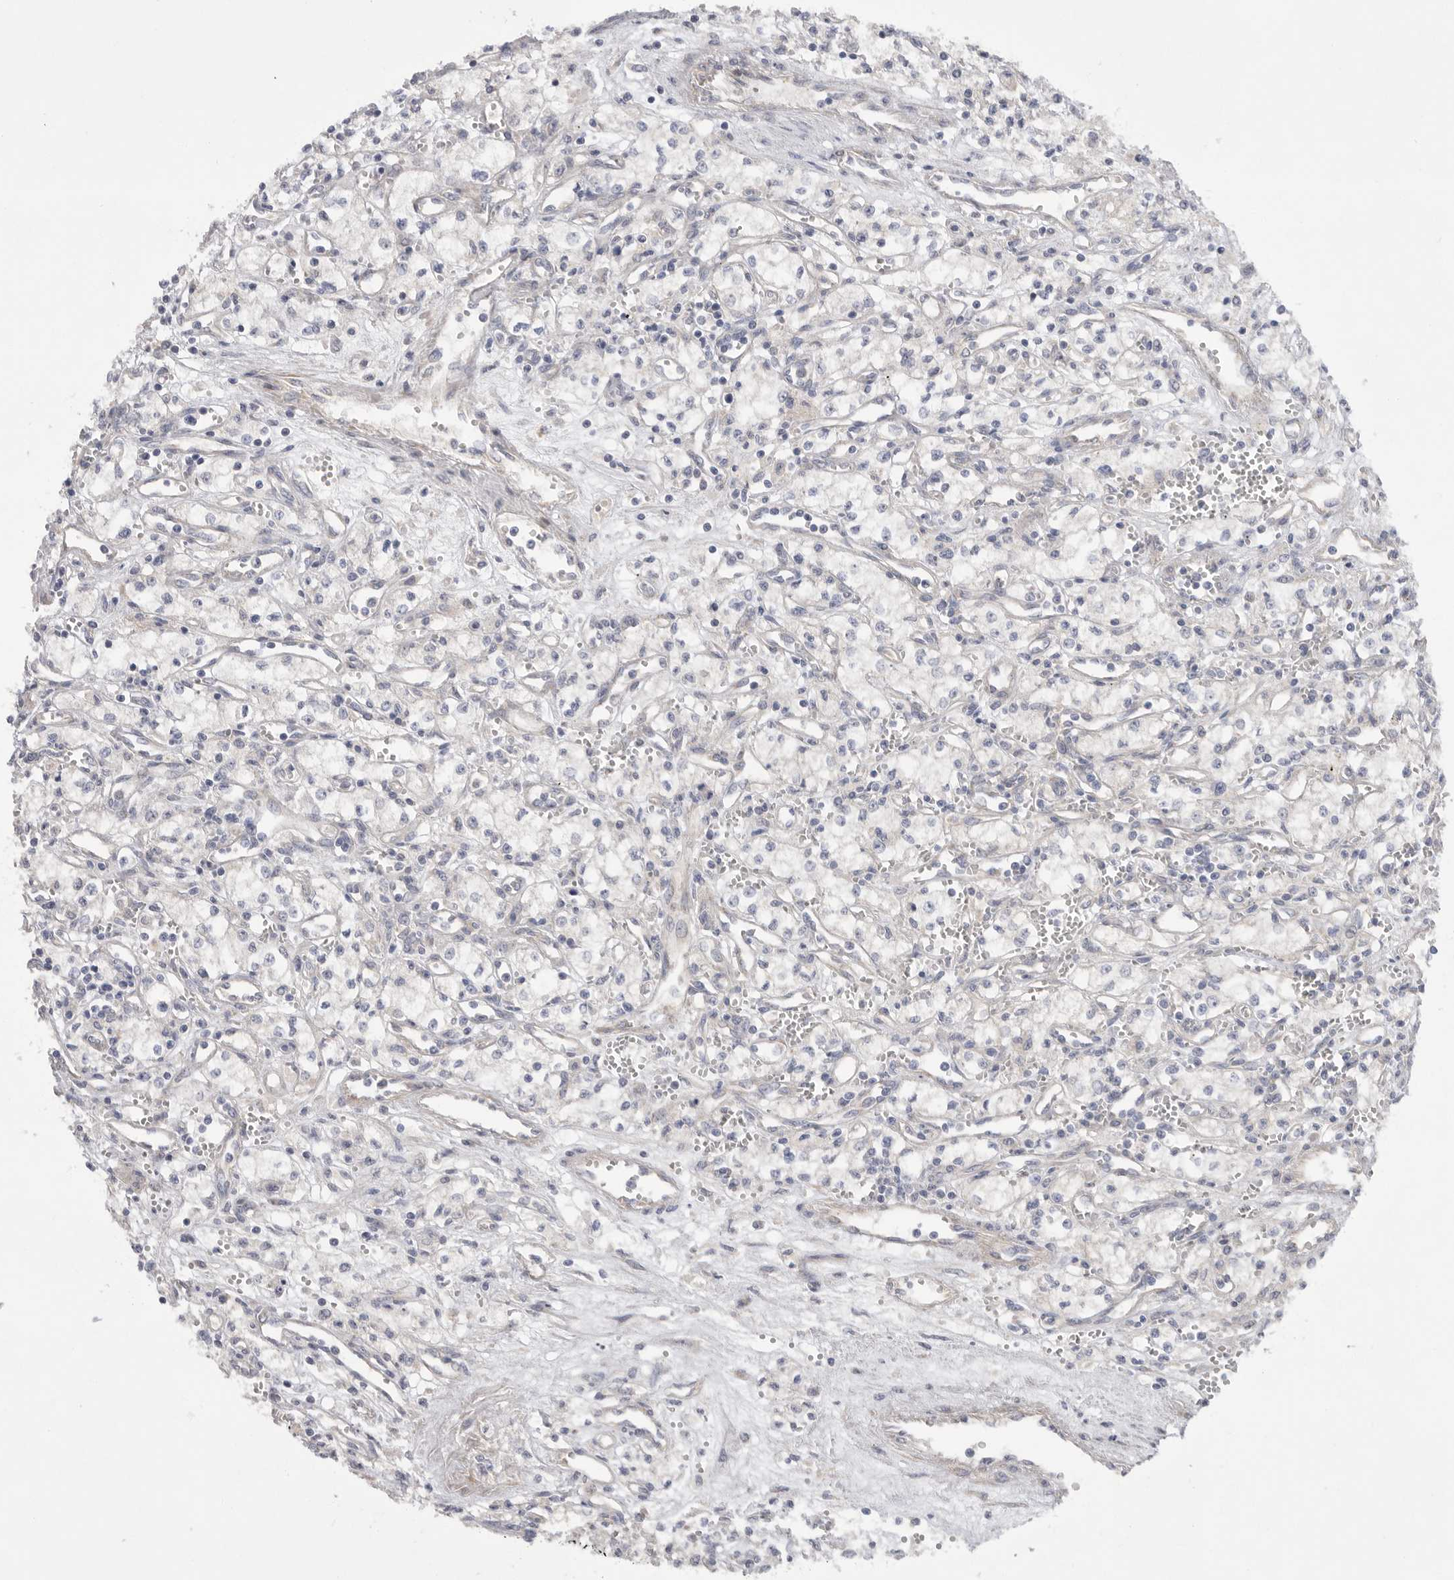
{"staining": {"intensity": "negative", "quantity": "none", "location": "none"}, "tissue": "renal cancer", "cell_type": "Tumor cells", "image_type": "cancer", "snomed": [{"axis": "morphology", "description": "Adenocarcinoma, NOS"}, {"axis": "topography", "description": "Kidney"}], "caption": "Histopathology image shows no significant protein positivity in tumor cells of renal cancer (adenocarcinoma).", "gene": "MTFR1L", "patient": {"sex": "male", "age": 59}}